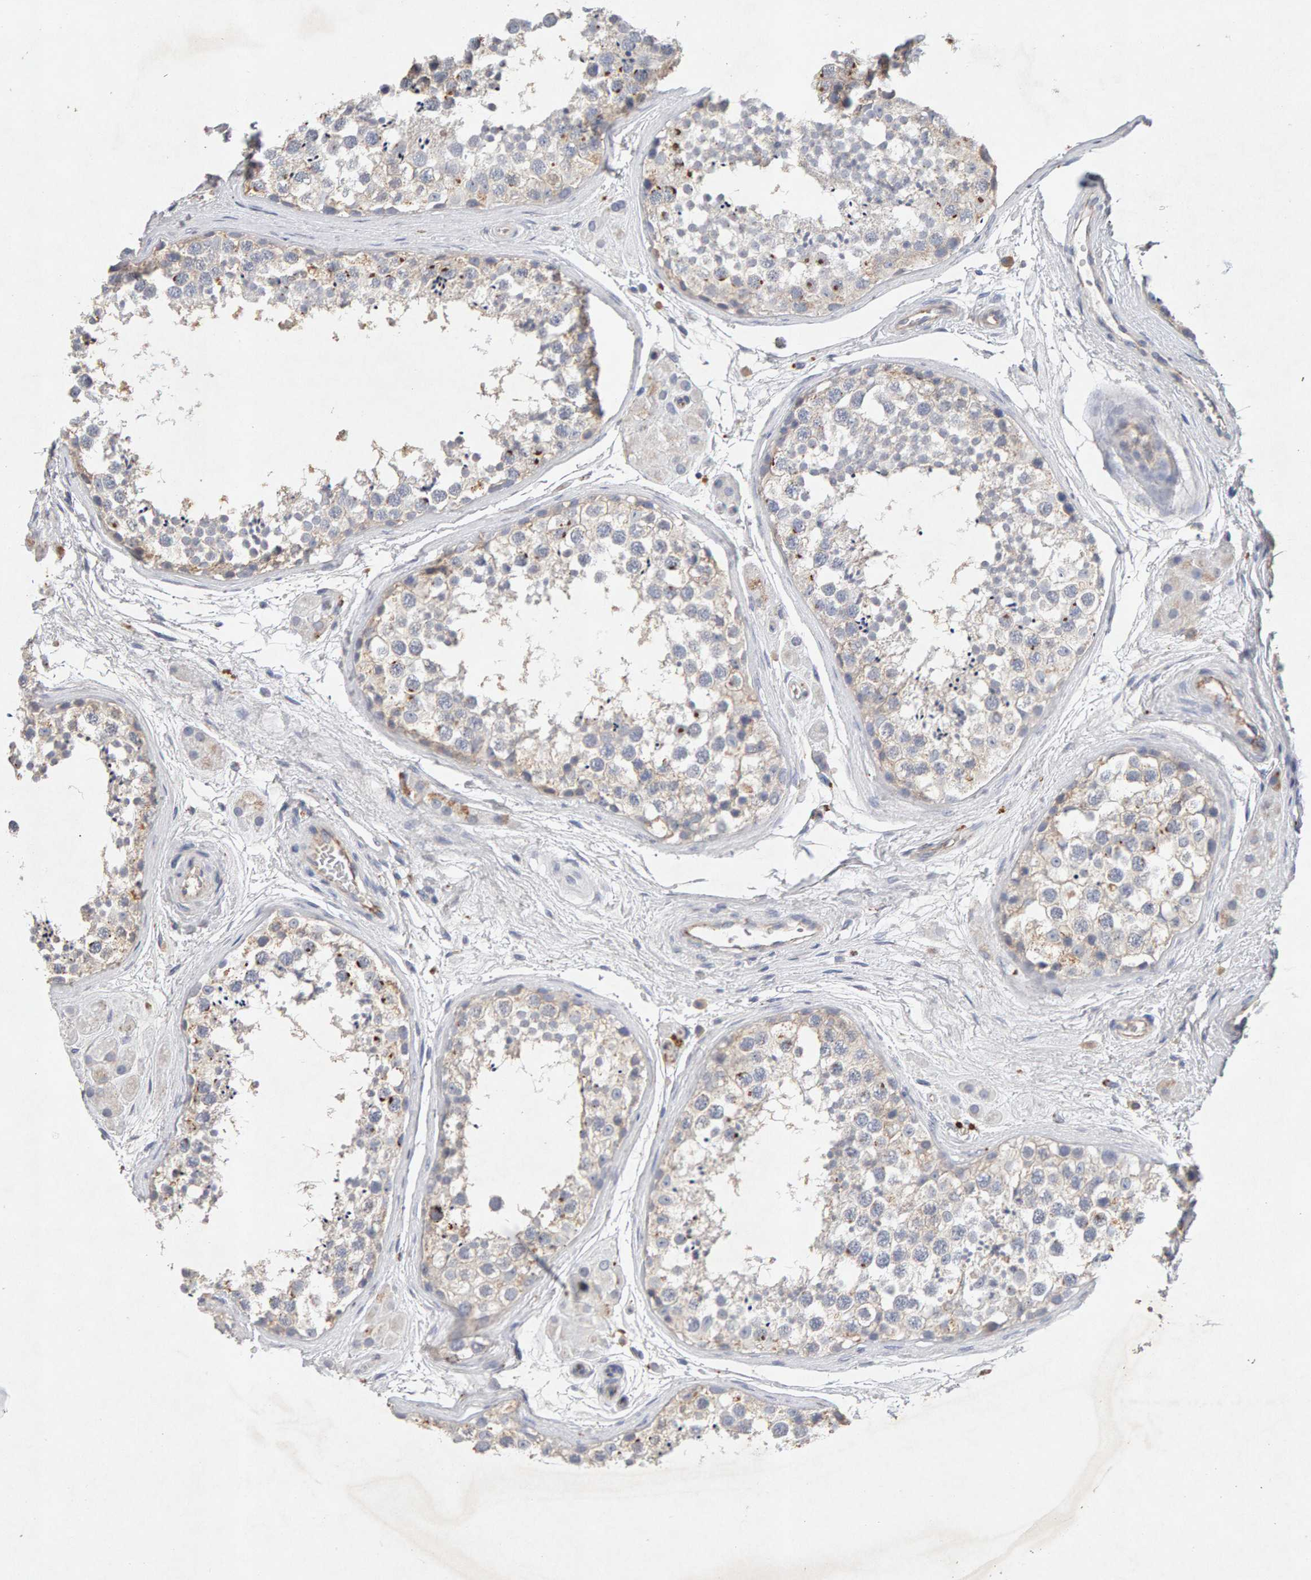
{"staining": {"intensity": "moderate", "quantity": "<25%", "location": "cytoplasmic/membranous"}, "tissue": "testis", "cell_type": "Cells in seminiferous ducts", "image_type": "normal", "snomed": [{"axis": "morphology", "description": "Normal tissue, NOS"}, {"axis": "topography", "description": "Testis"}], "caption": "Normal testis was stained to show a protein in brown. There is low levels of moderate cytoplasmic/membranous staining in about <25% of cells in seminiferous ducts. (DAB = brown stain, brightfield microscopy at high magnification).", "gene": "PTPRM", "patient": {"sex": "male", "age": 56}}